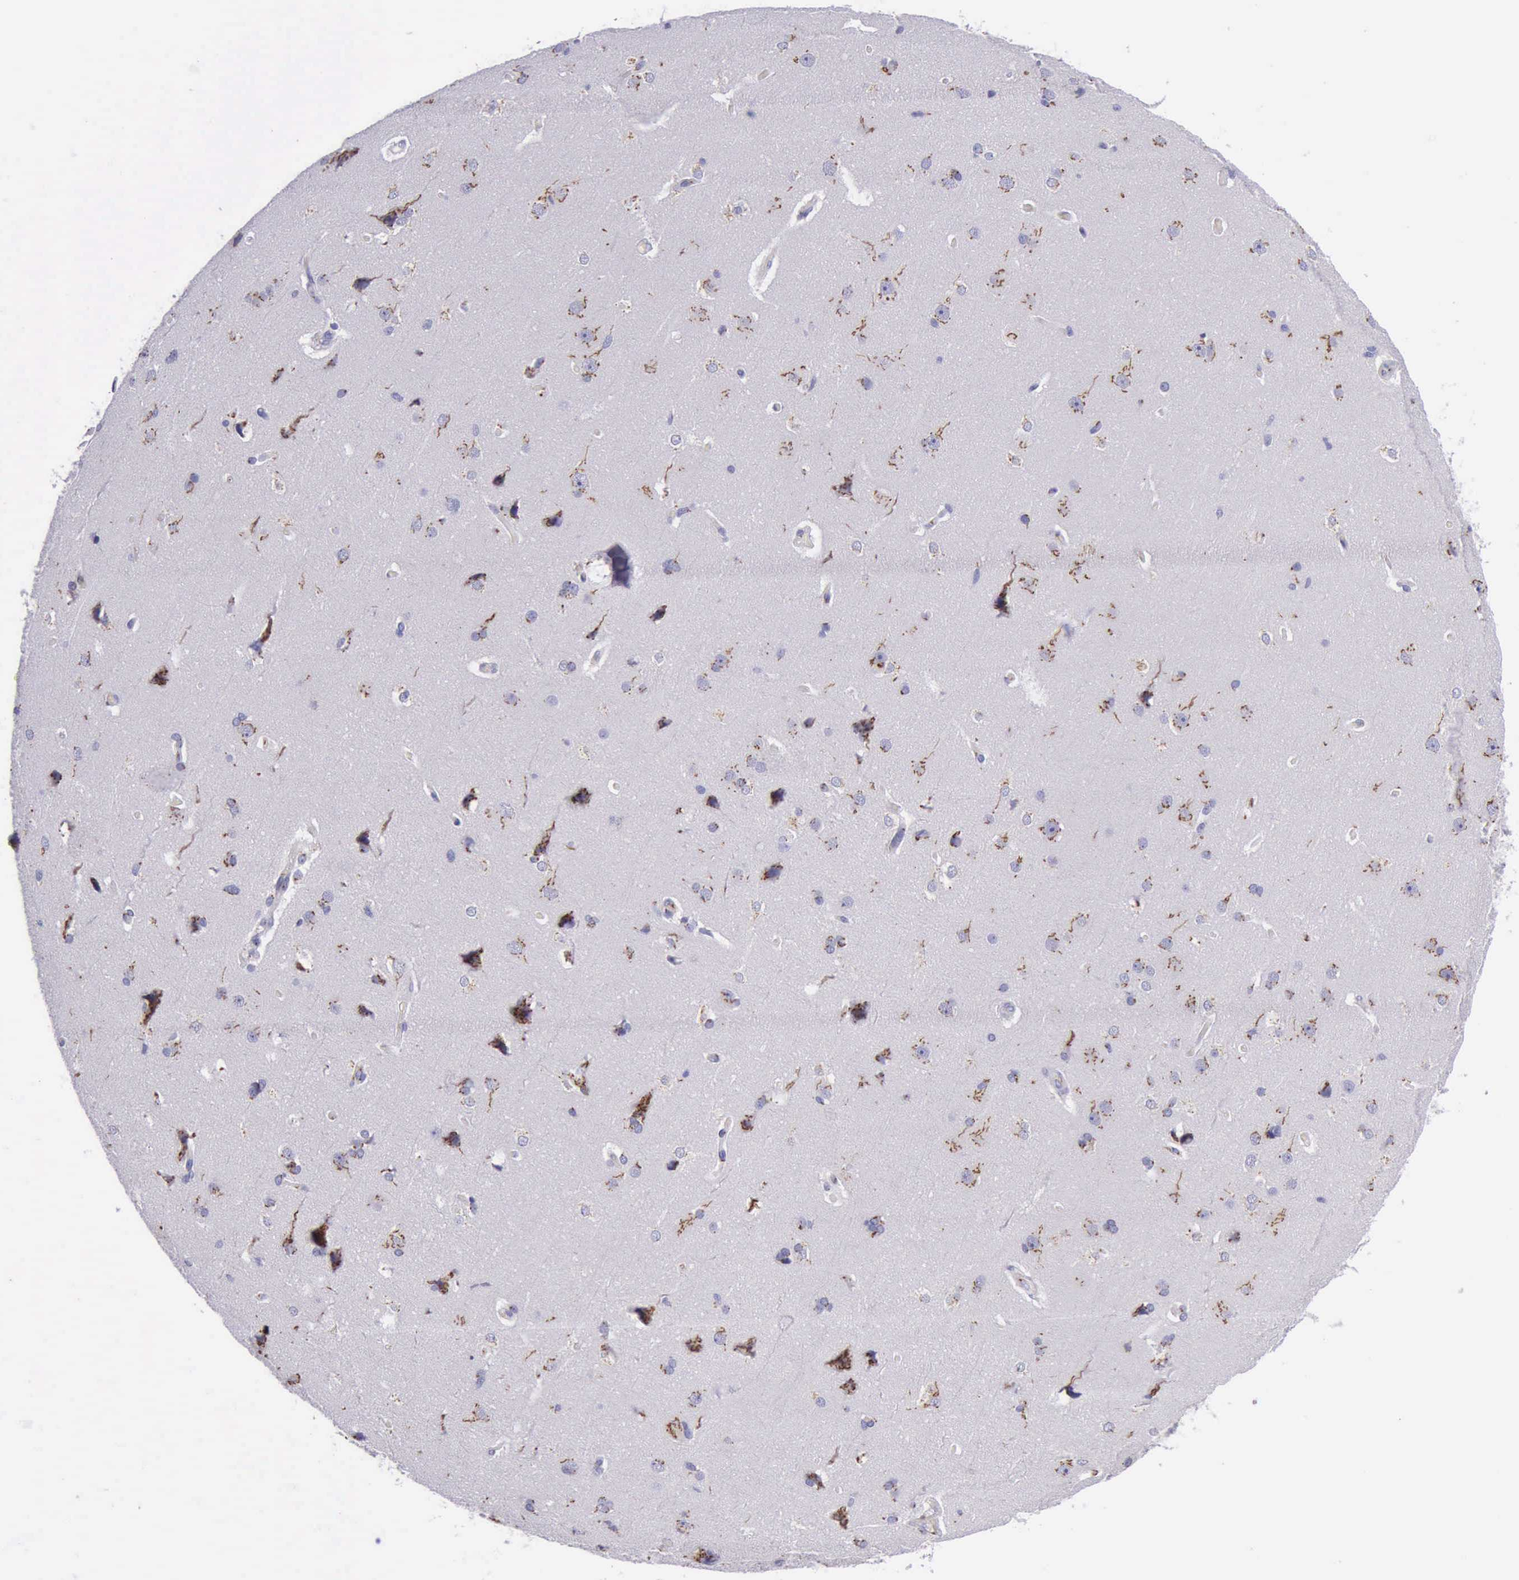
{"staining": {"intensity": "moderate", "quantity": "25%-75%", "location": "cytoplasmic/membranous"}, "tissue": "cerebral cortex", "cell_type": "Endothelial cells", "image_type": "normal", "snomed": [{"axis": "morphology", "description": "Normal tissue, NOS"}, {"axis": "topography", "description": "Cerebral cortex"}], "caption": "Immunohistochemistry (DAB (3,3'-diaminobenzidine)) staining of benign cerebral cortex displays moderate cytoplasmic/membranous protein positivity in approximately 25%-75% of endothelial cells.", "gene": "GOLGA5", "patient": {"sex": "female", "age": 45}}